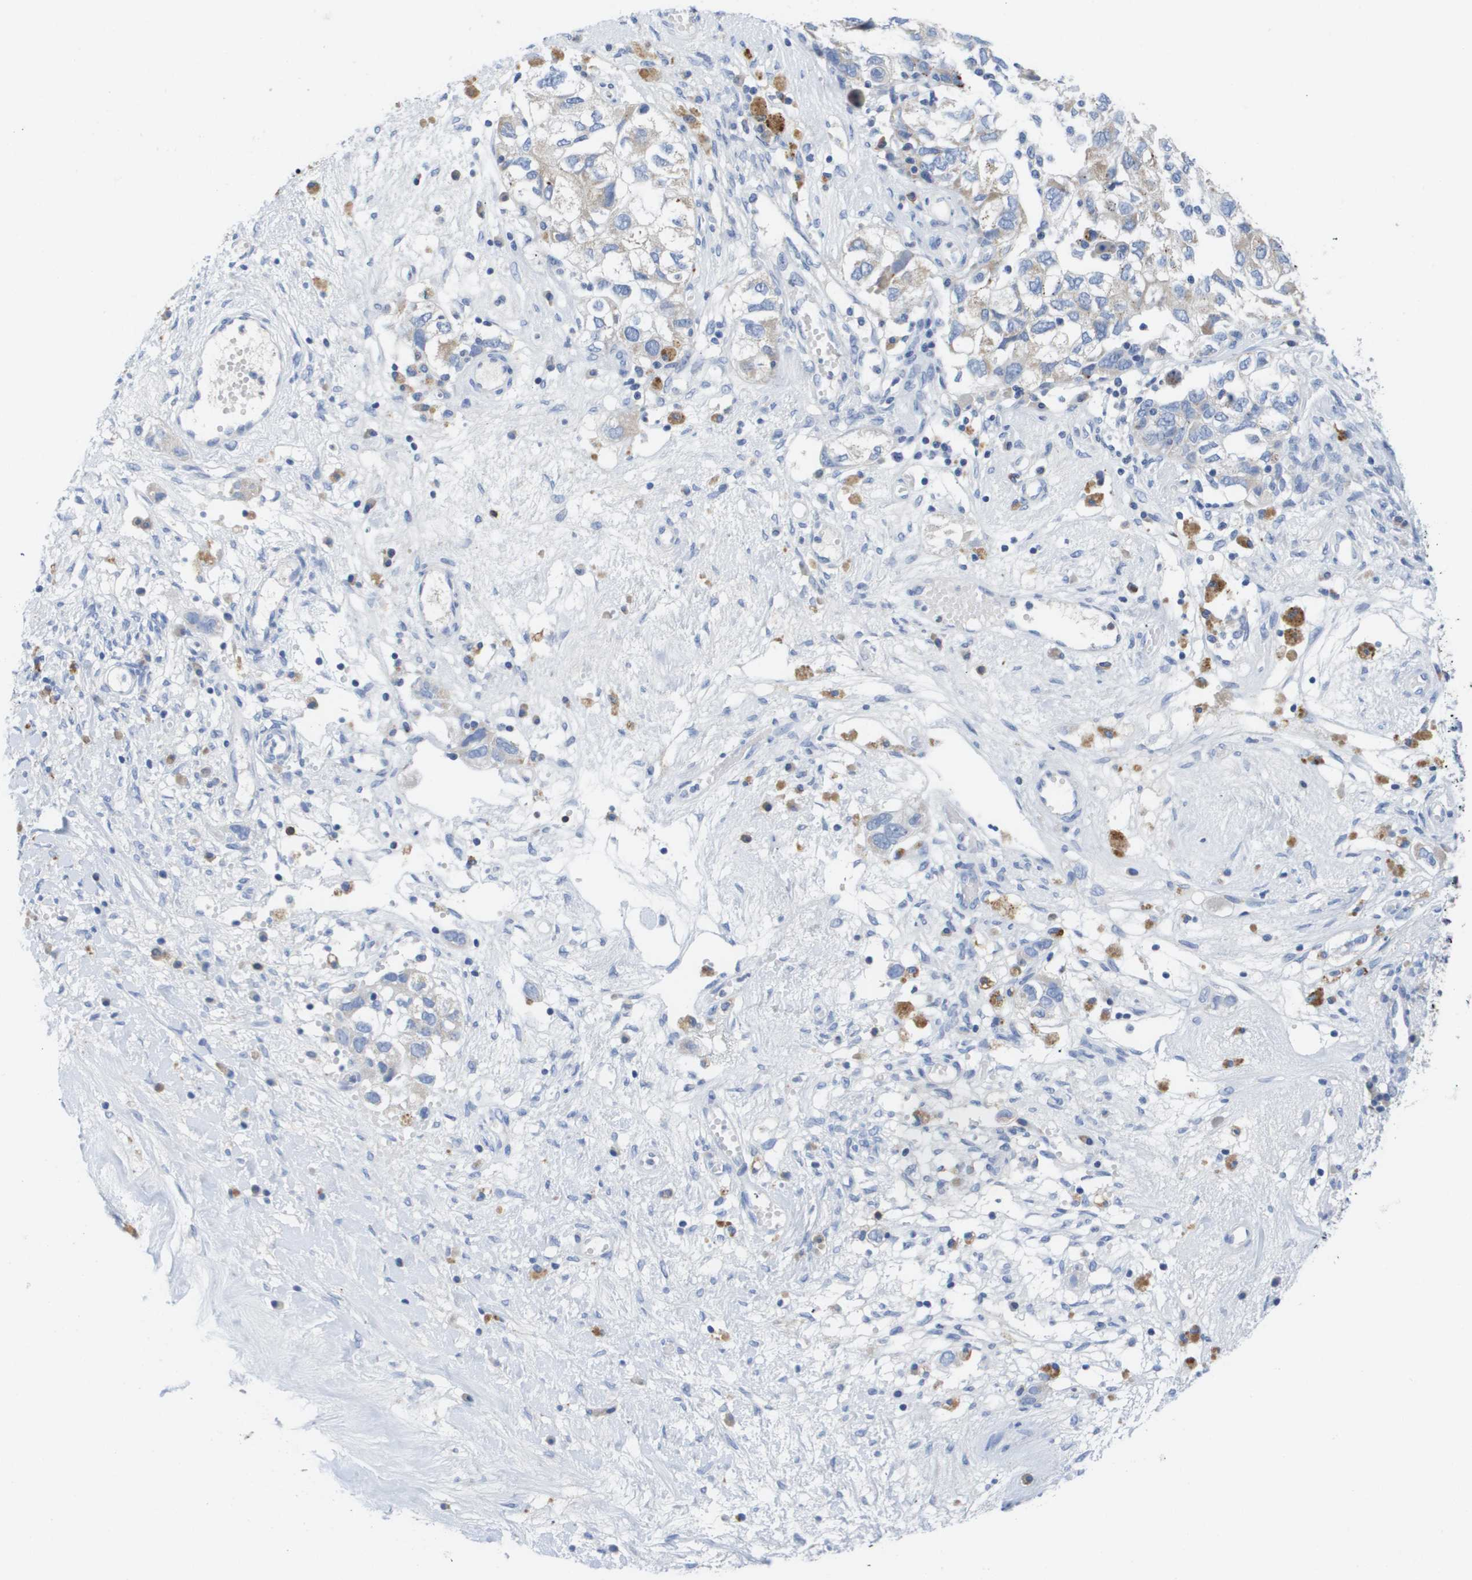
{"staining": {"intensity": "negative", "quantity": "none", "location": "none"}, "tissue": "ovarian cancer", "cell_type": "Tumor cells", "image_type": "cancer", "snomed": [{"axis": "morphology", "description": "Carcinoma, NOS"}, {"axis": "morphology", "description": "Cystadenocarcinoma, serous, NOS"}, {"axis": "topography", "description": "Ovary"}], "caption": "Immunohistochemistry (IHC) micrograph of neoplastic tissue: ovarian carcinoma stained with DAB (3,3'-diaminobenzidine) displays no significant protein staining in tumor cells. The staining was performed using DAB to visualize the protein expression in brown, while the nuclei were stained in blue with hematoxylin (Magnification: 20x).", "gene": "MS4A1", "patient": {"sex": "female", "age": 69}}